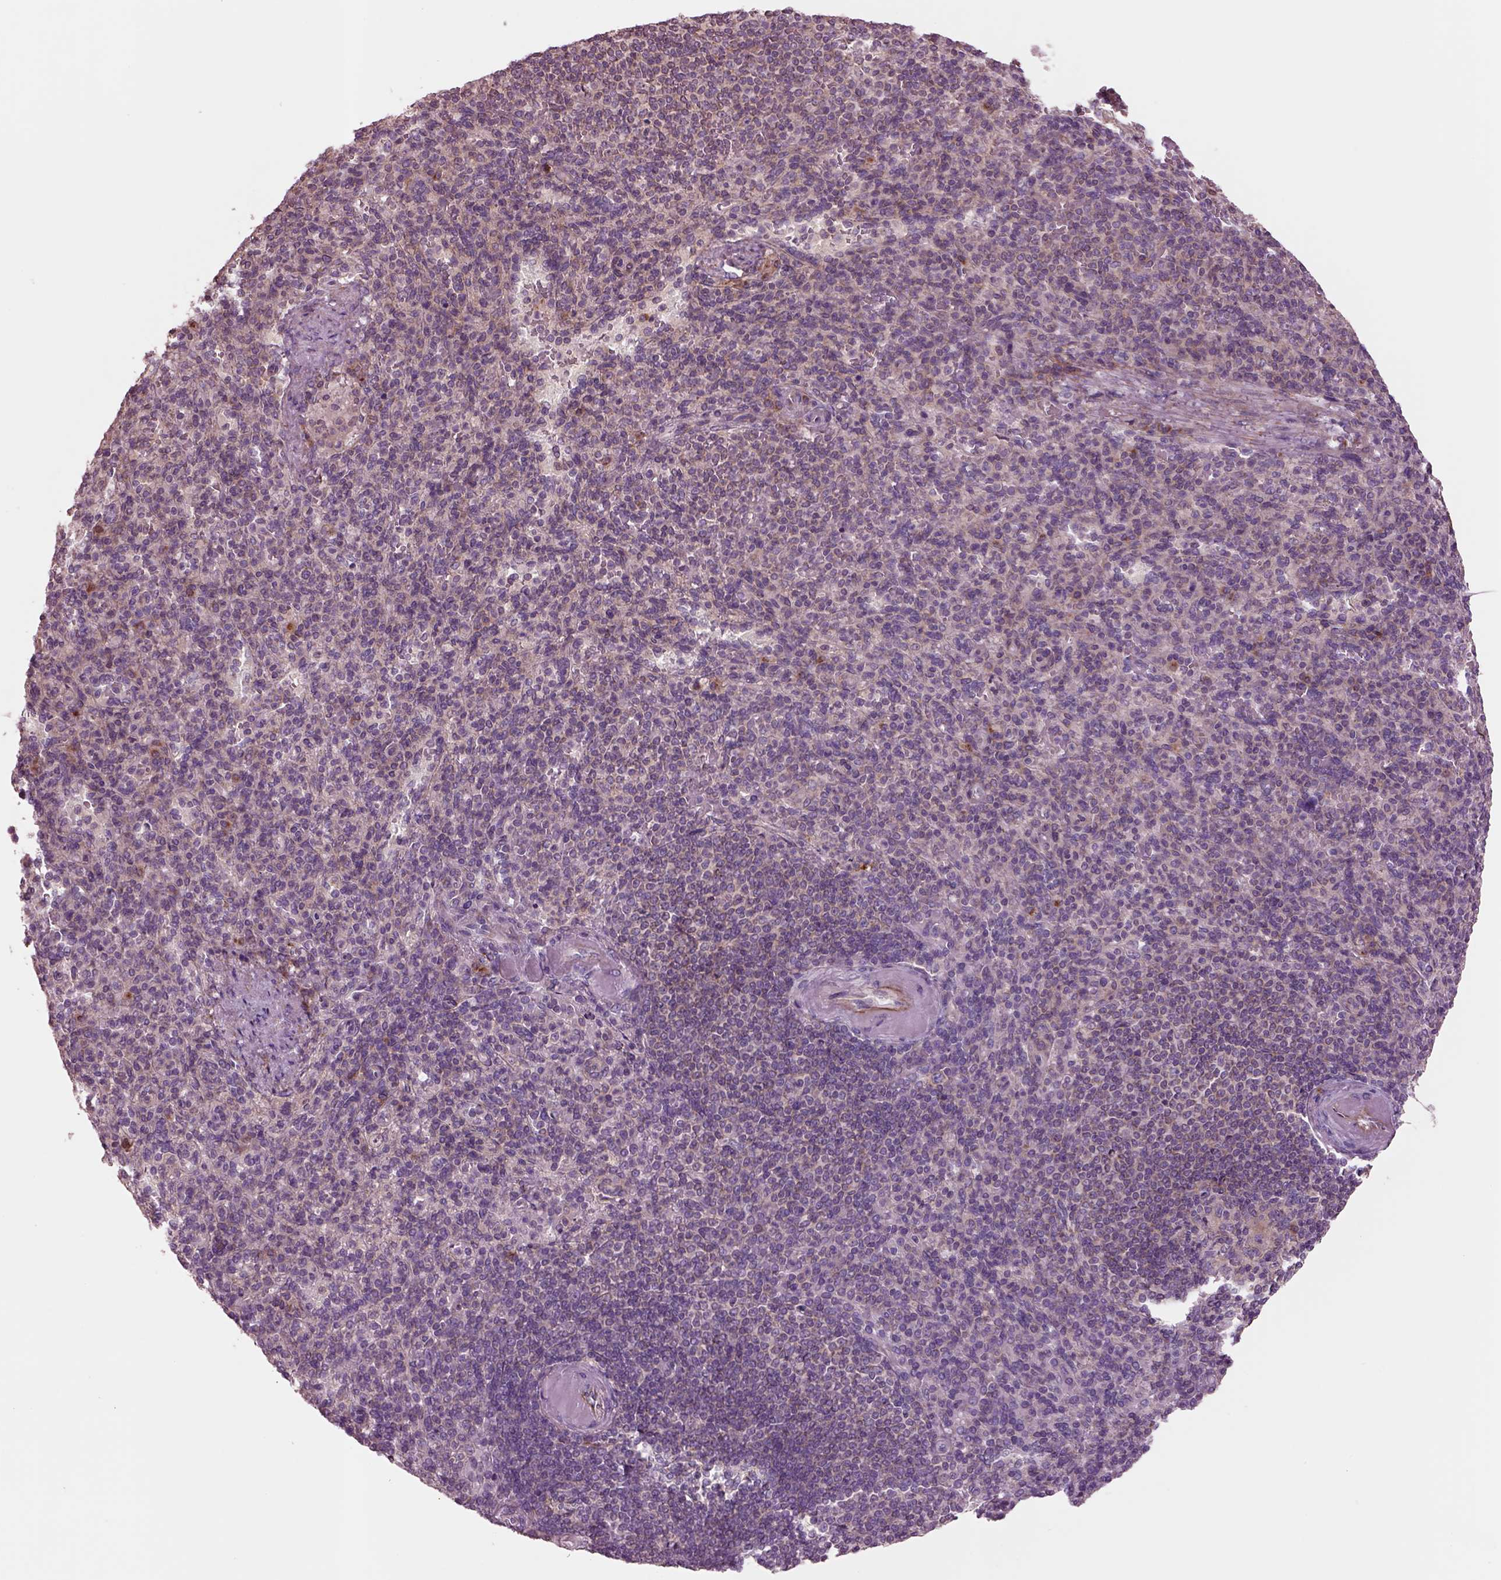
{"staining": {"intensity": "moderate", "quantity": "<25%", "location": "cytoplasmic/membranous"}, "tissue": "spleen", "cell_type": "Cells in red pulp", "image_type": "normal", "snomed": [{"axis": "morphology", "description": "Normal tissue, NOS"}, {"axis": "topography", "description": "Spleen"}], "caption": "IHC image of normal spleen: human spleen stained using immunohistochemistry (IHC) exhibits low levels of moderate protein expression localized specifically in the cytoplasmic/membranous of cells in red pulp, appearing as a cytoplasmic/membranous brown color.", "gene": "SEC23A", "patient": {"sex": "female", "age": 74}}